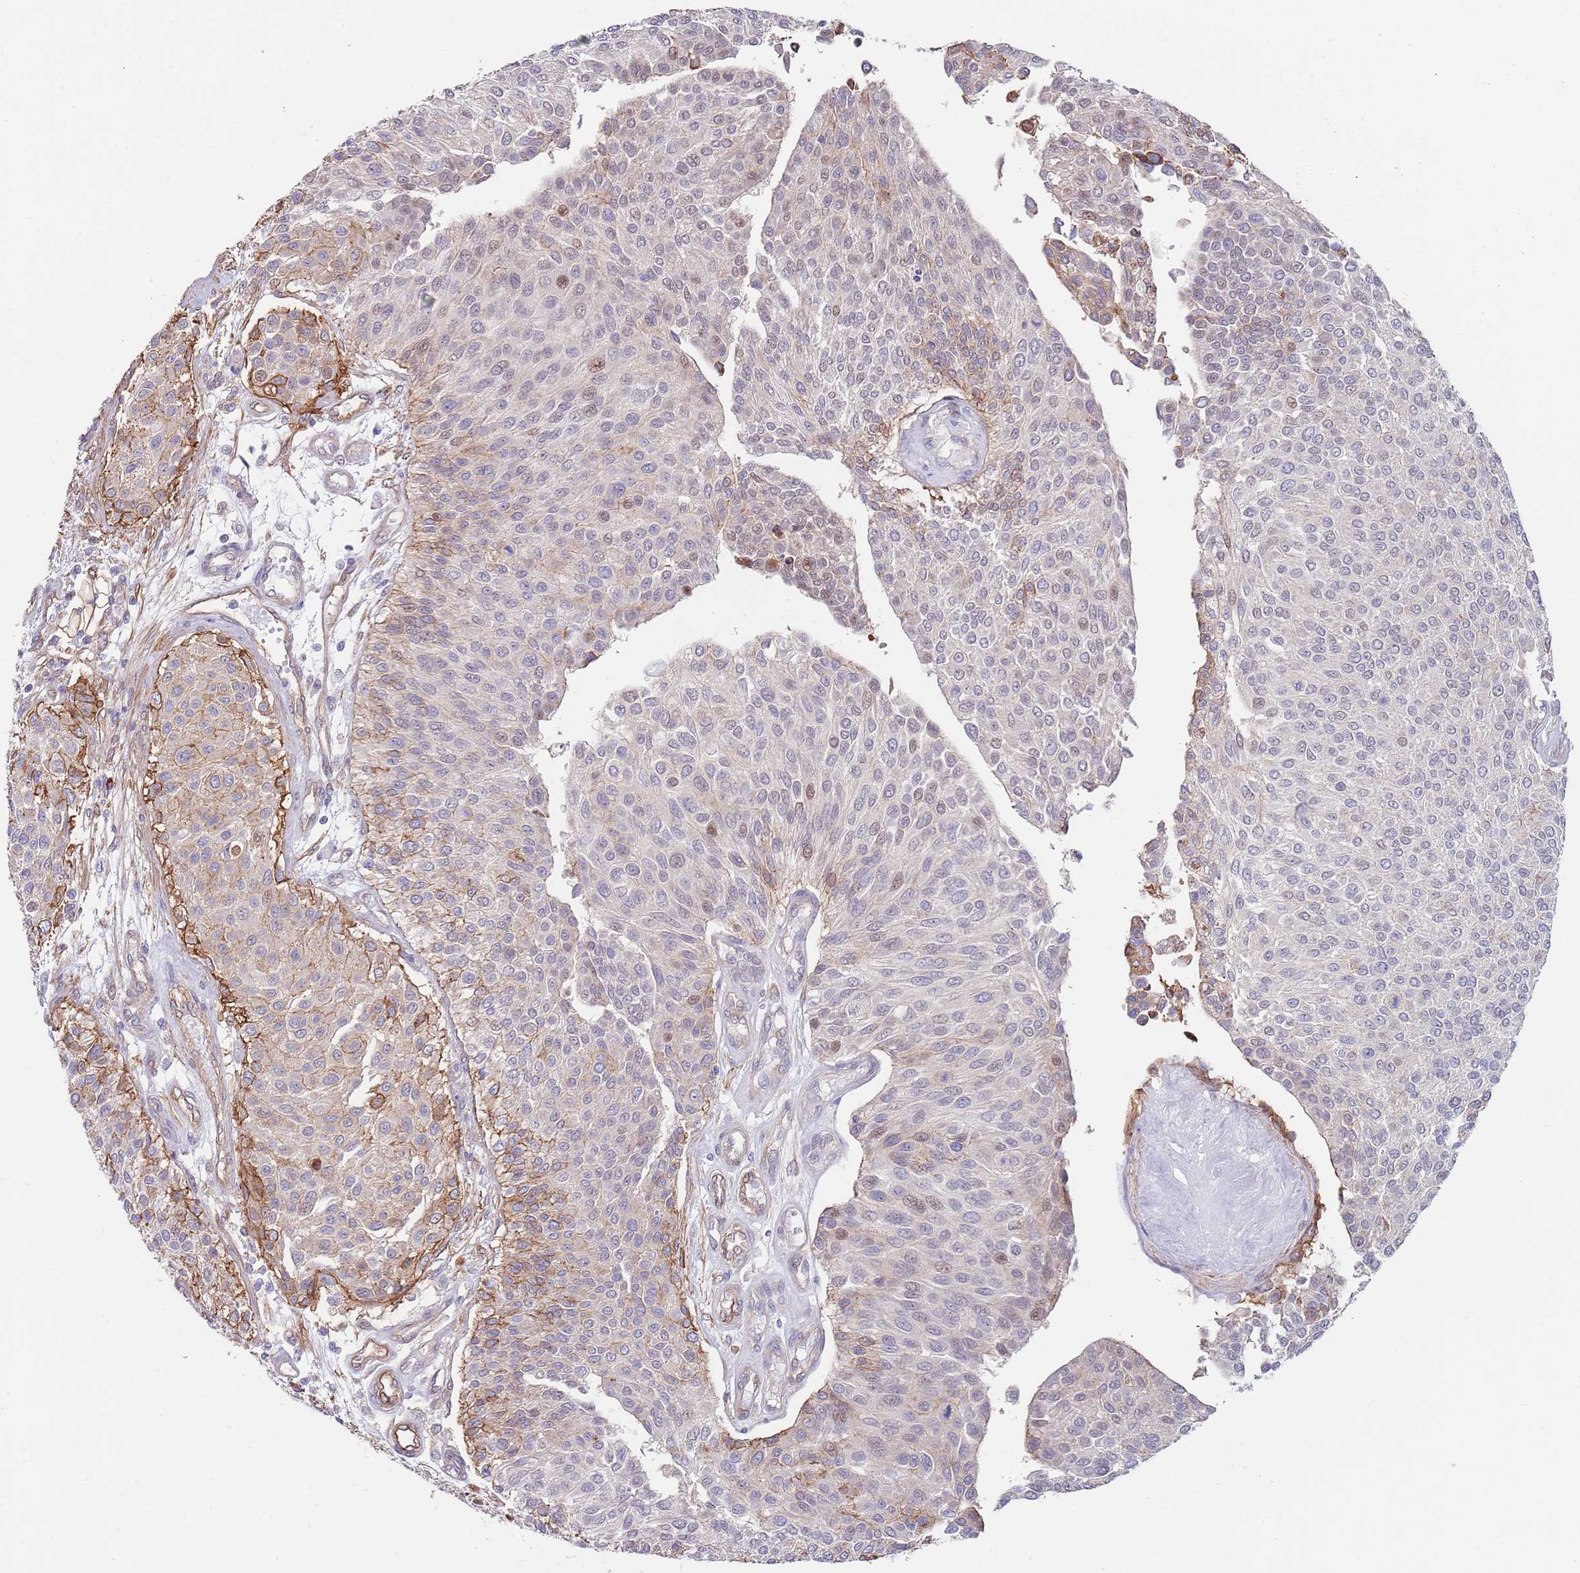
{"staining": {"intensity": "moderate", "quantity": "<25%", "location": "cytoplasmic/membranous"}, "tissue": "urothelial cancer", "cell_type": "Tumor cells", "image_type": "cancer", "snomed": [{"axis": "morphology", "description": "Urothelial carcinoma, NOS"}, {"axis": "topography", "description": "Urinary bladder"}], "caption": "Urothelial cancer stained for a protein reveals moderate cytoplasmic/membranous positivity in tumor cells.", "gene": "BPNT1", "patient": {"sex": "male", "age": 55}}